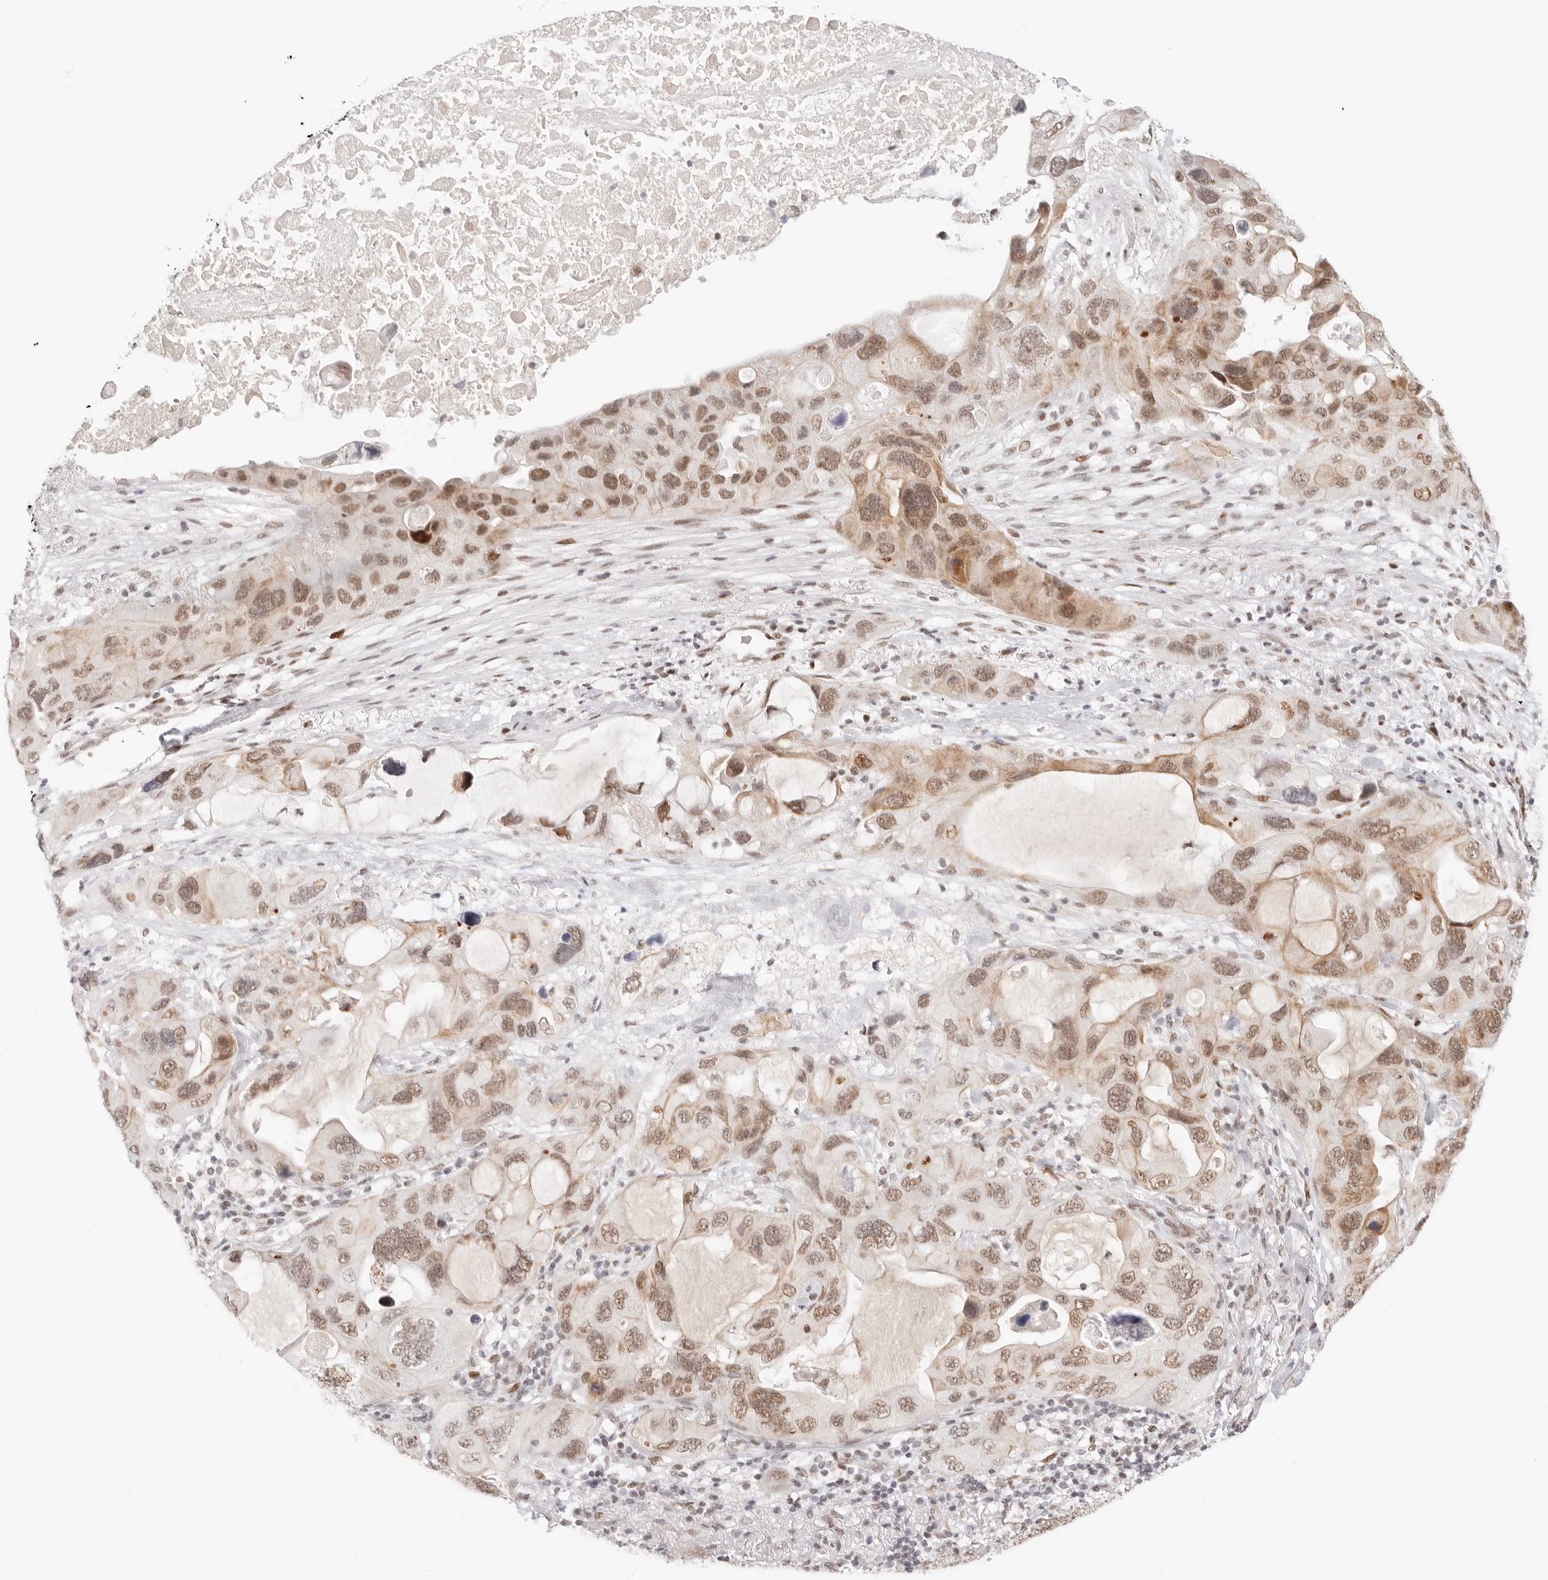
{"staining": {"intensity": "moderate", "quantity": ">75%", "location": "nuclear"}, "tissue": "lung cancer", "cell_type": "Tumor cells", "image_type": "cancer", "snomed": [{"axis": "morphology", "description": "Squamous cell carcinoma, NOS"}, {"axis": "topography", "description": "Lung"}], "caption": "Immunohistochemical staining of squamous cell carcinoma (lung) displays moderate nuclear protein staining in approximately >75% of tumor cells. The staining was performed using DAB (3,3'-diaminobenzidine) to visualize the protein expression in brown, while the nuclei were stained in blue with hematoxylin (Magnification: 20x).", "gene": "HOXC5", "patient": {"sex": "female", "age": 73}}